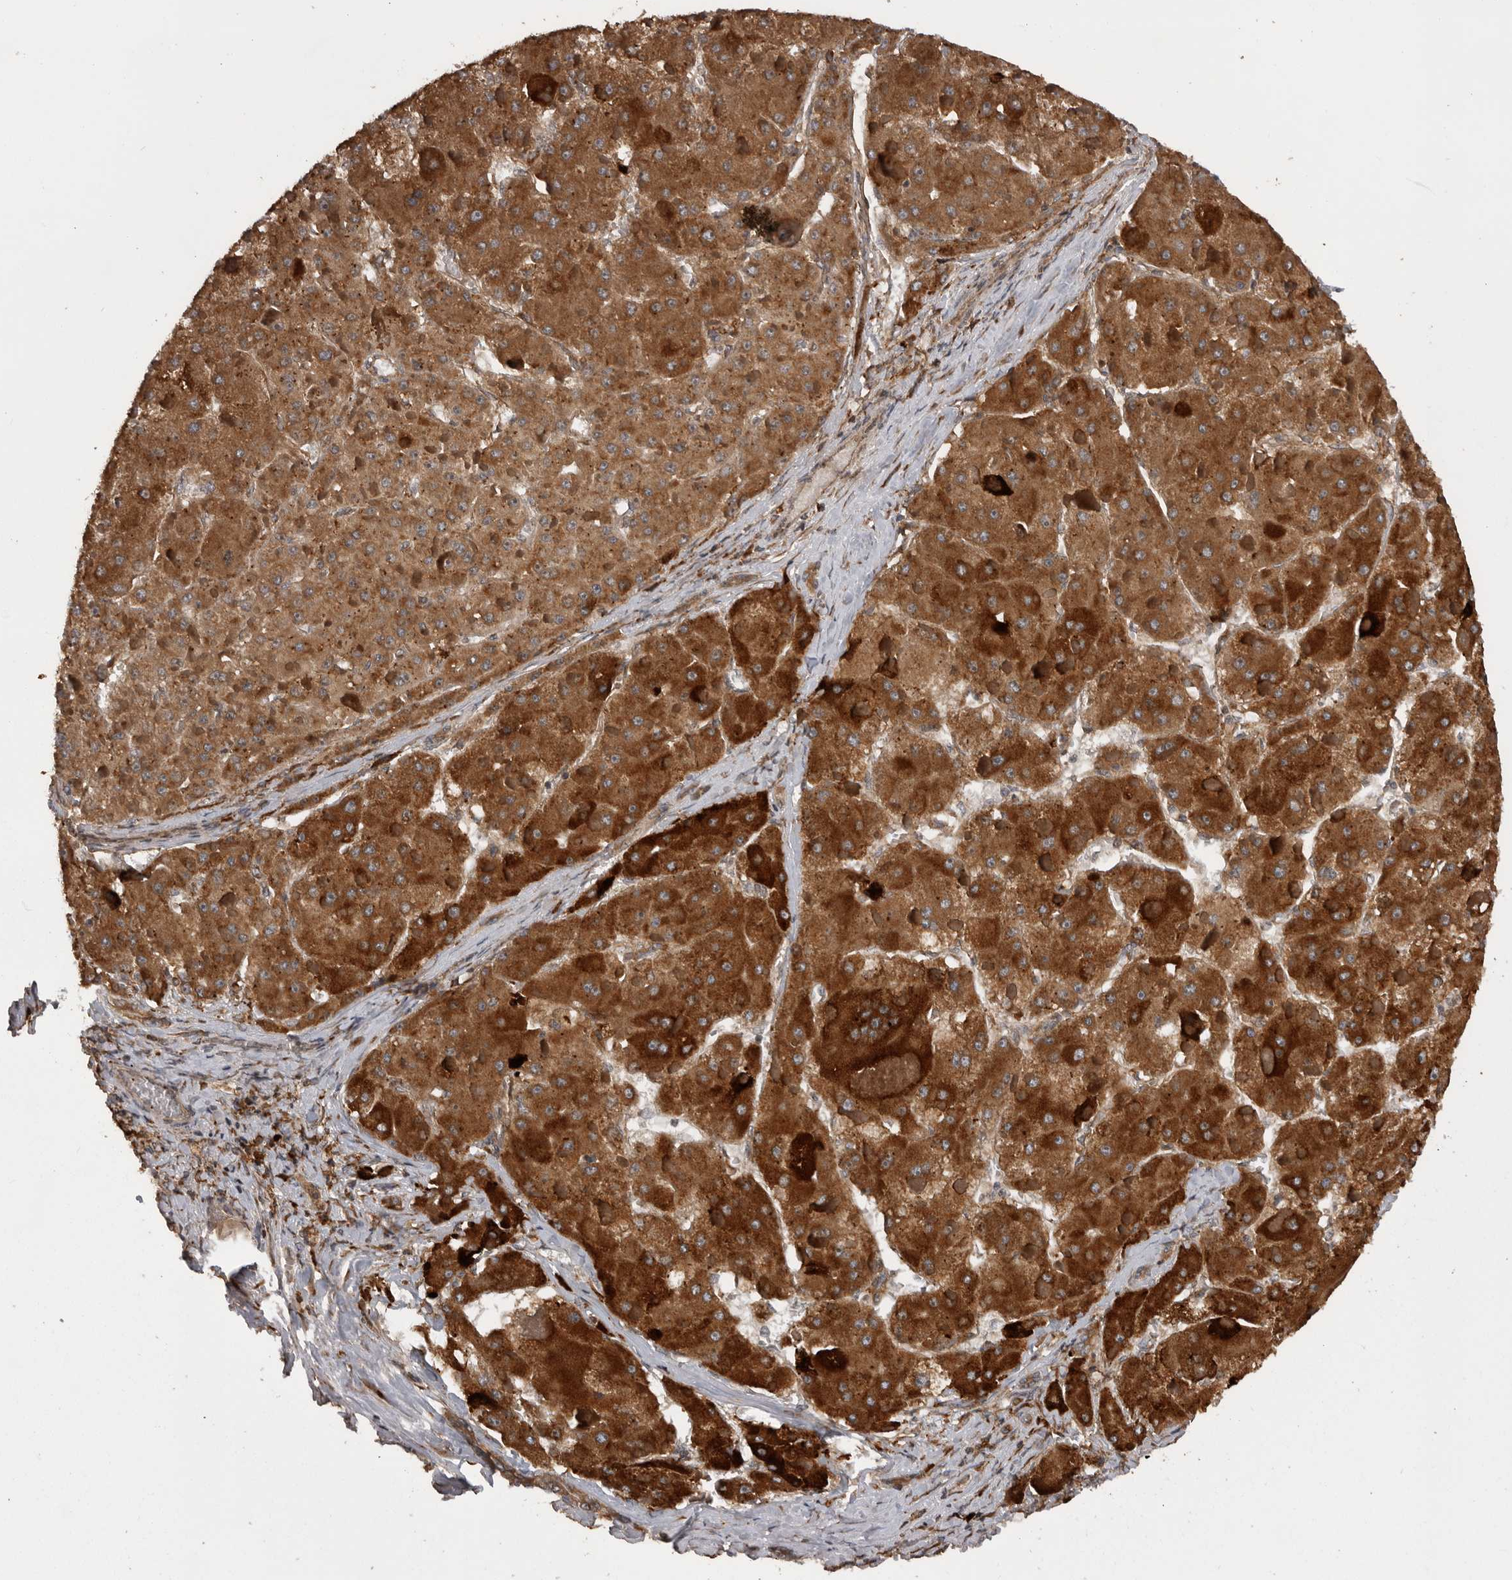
{"staining": {"intensity": "strong", "quantity": ">75%", "location": "cytoplasmic/membranous"}, "tissue": "liver cancer", "cell_type": "Tumor cells", "image_type": "cancer", "snomed": [{"axis": "morphology", "description": "Carcinoma, Hepatocellular, NOS"}, {"axis": "topography", "description": "Liver"}], "caption": "Tumor cells demonstrate strong cytoplasmic/membranous expression in about >75% of cells in liver hepatocellular carcinoma.", "gene": "RAB3GAP2", "patient": {"sex": "female", "age": 73}}